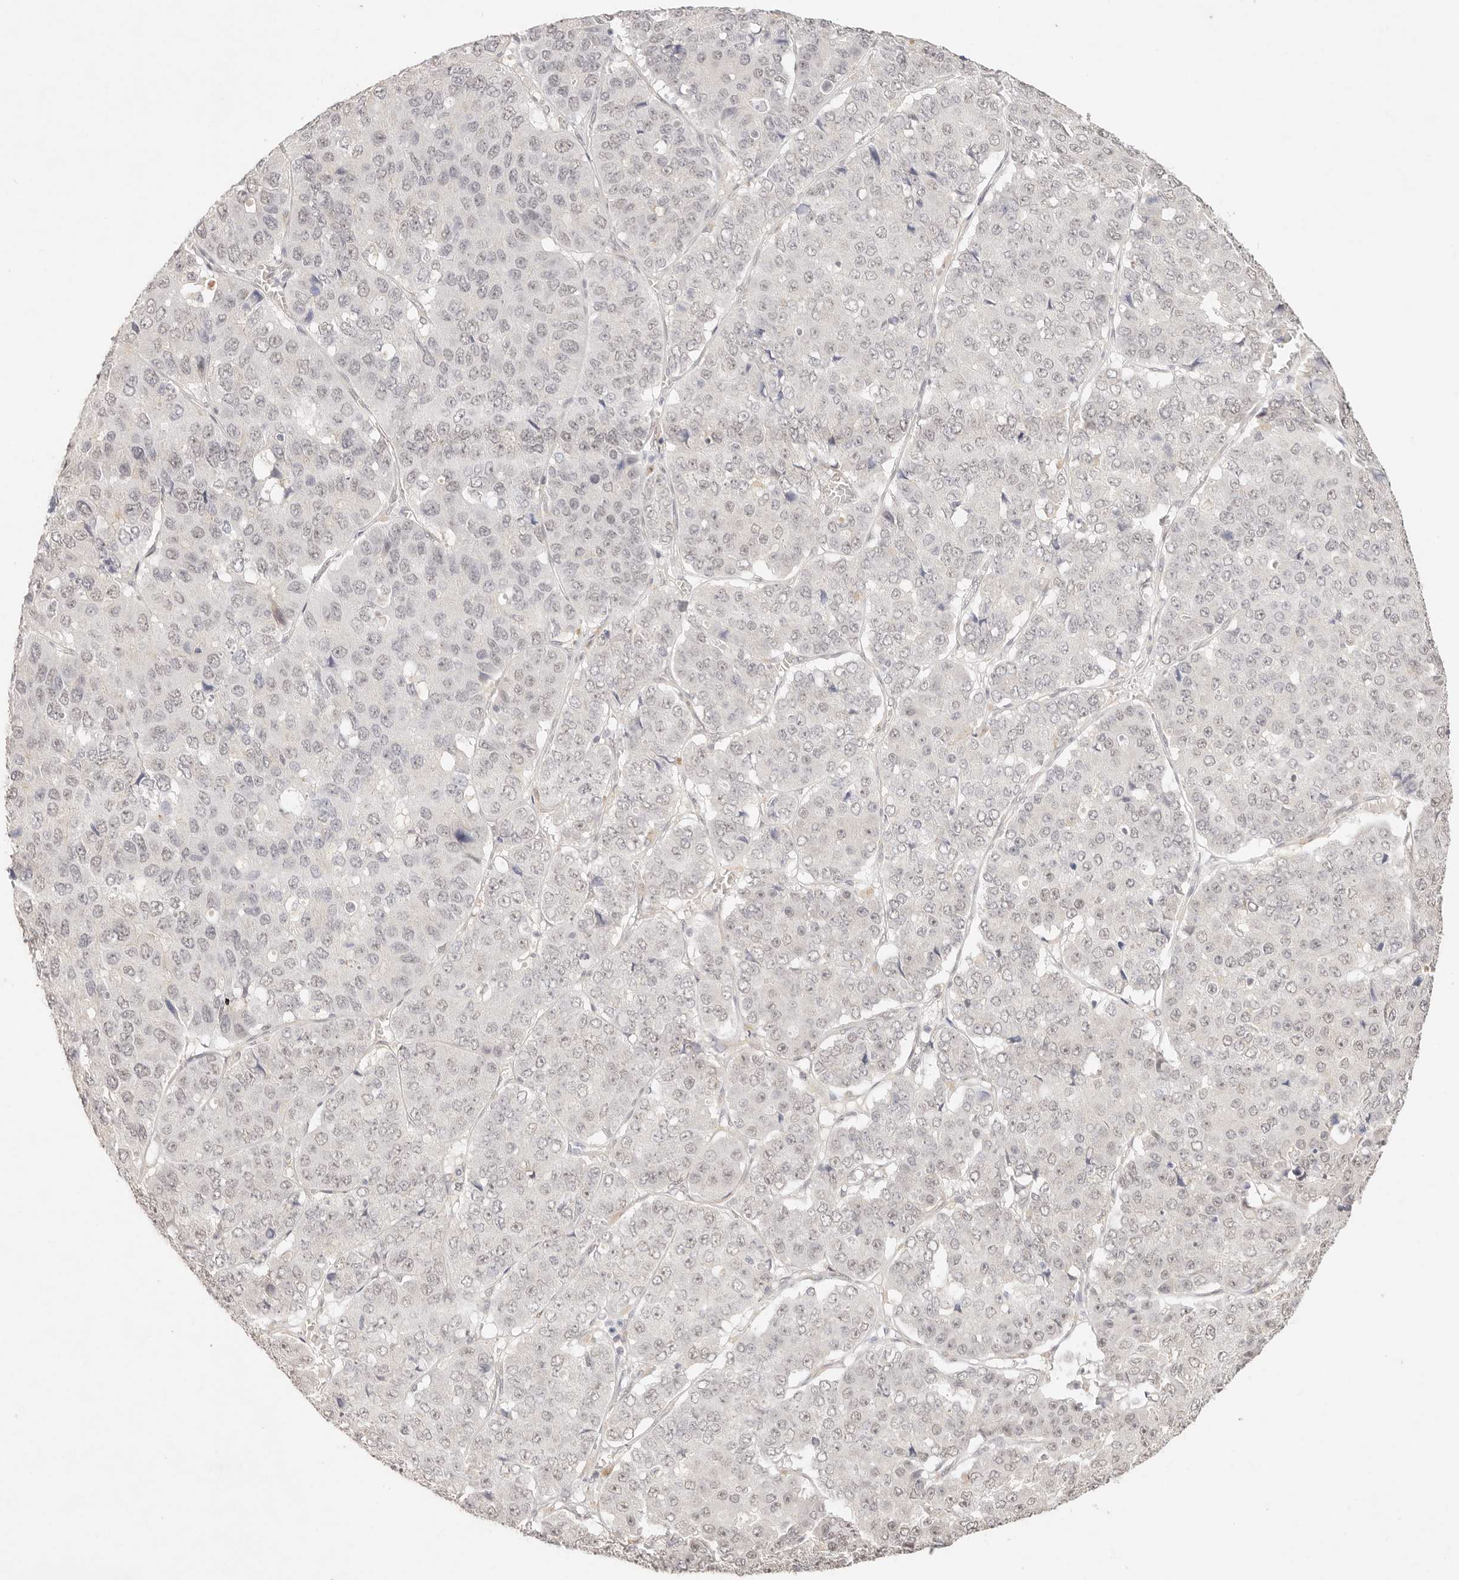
{"staining": {"intensity": "negative", "quantity": "none", "location": "none"}, "tissue": "pancreatic cancer", "cell_type": "Tumor cells", "image_type": "cancer", "snomed": [{"axis": "morphology", "description": "Adenocarcinoma, NOS"}, {"axis": "topography", "description": "Pancreas"}], "caption": "Tumor cells are negative for brown protein staining in pancreatic cancer.", "gene": "GPR156", "patient": {"sex": "male", "age": 50}}